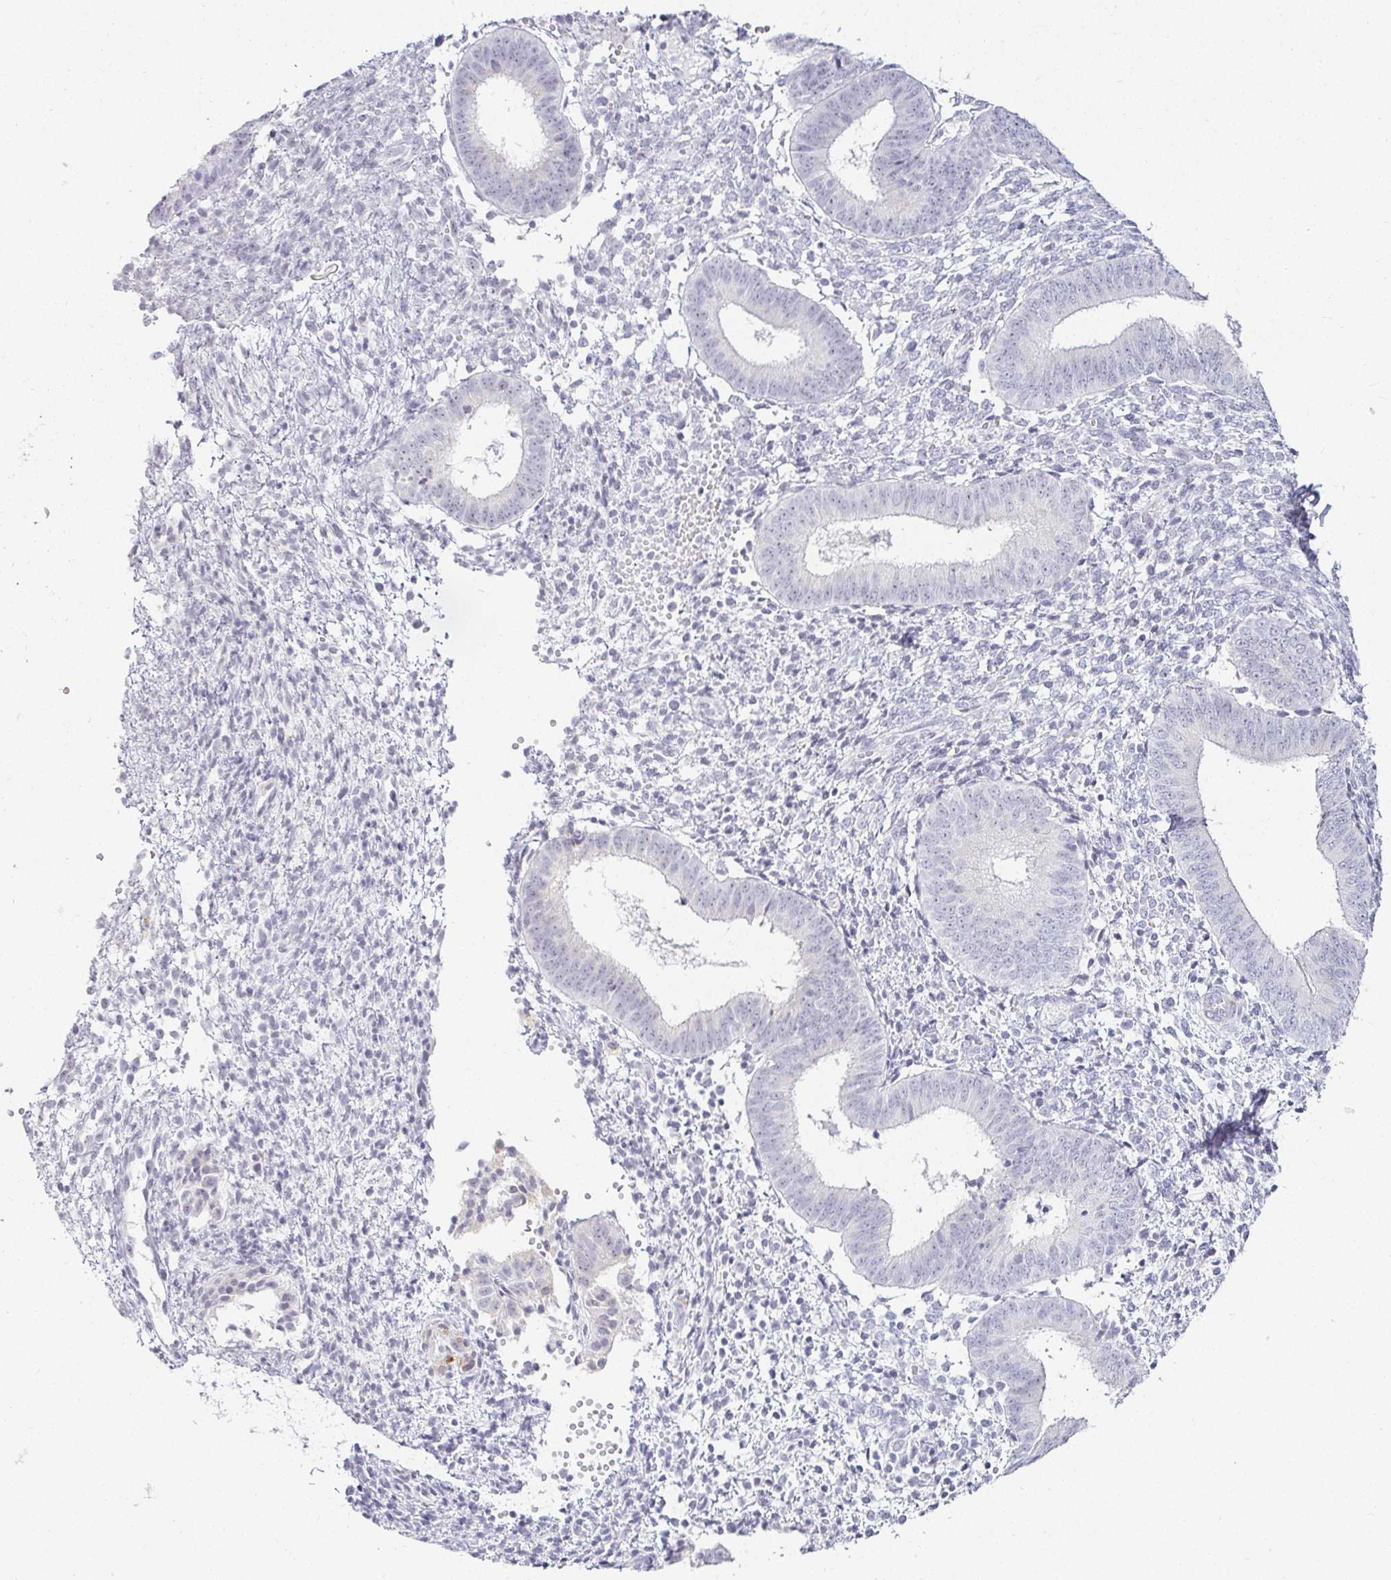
{"staining": {"intensity": "negative", "quantity": "none", "location": "none"}, "tissue": "endometrium", "cell_type": "Cells in endometrial stroma", "image_type": "normal", "snomed": [{"axis": "morphology", "description": "Normal tissue, NOS"}, {"axis": "topography", "description": "Endometrium"}], "caption": "A high-resolution photomicrograph shows IHC staining of benign endometrium, which displays no significant staining in cells in endometrial stroma. (DAB immunohistochemistry, high magnification).", "gene": "ACAN", "patient": {"sex": "female", "age": 49}}